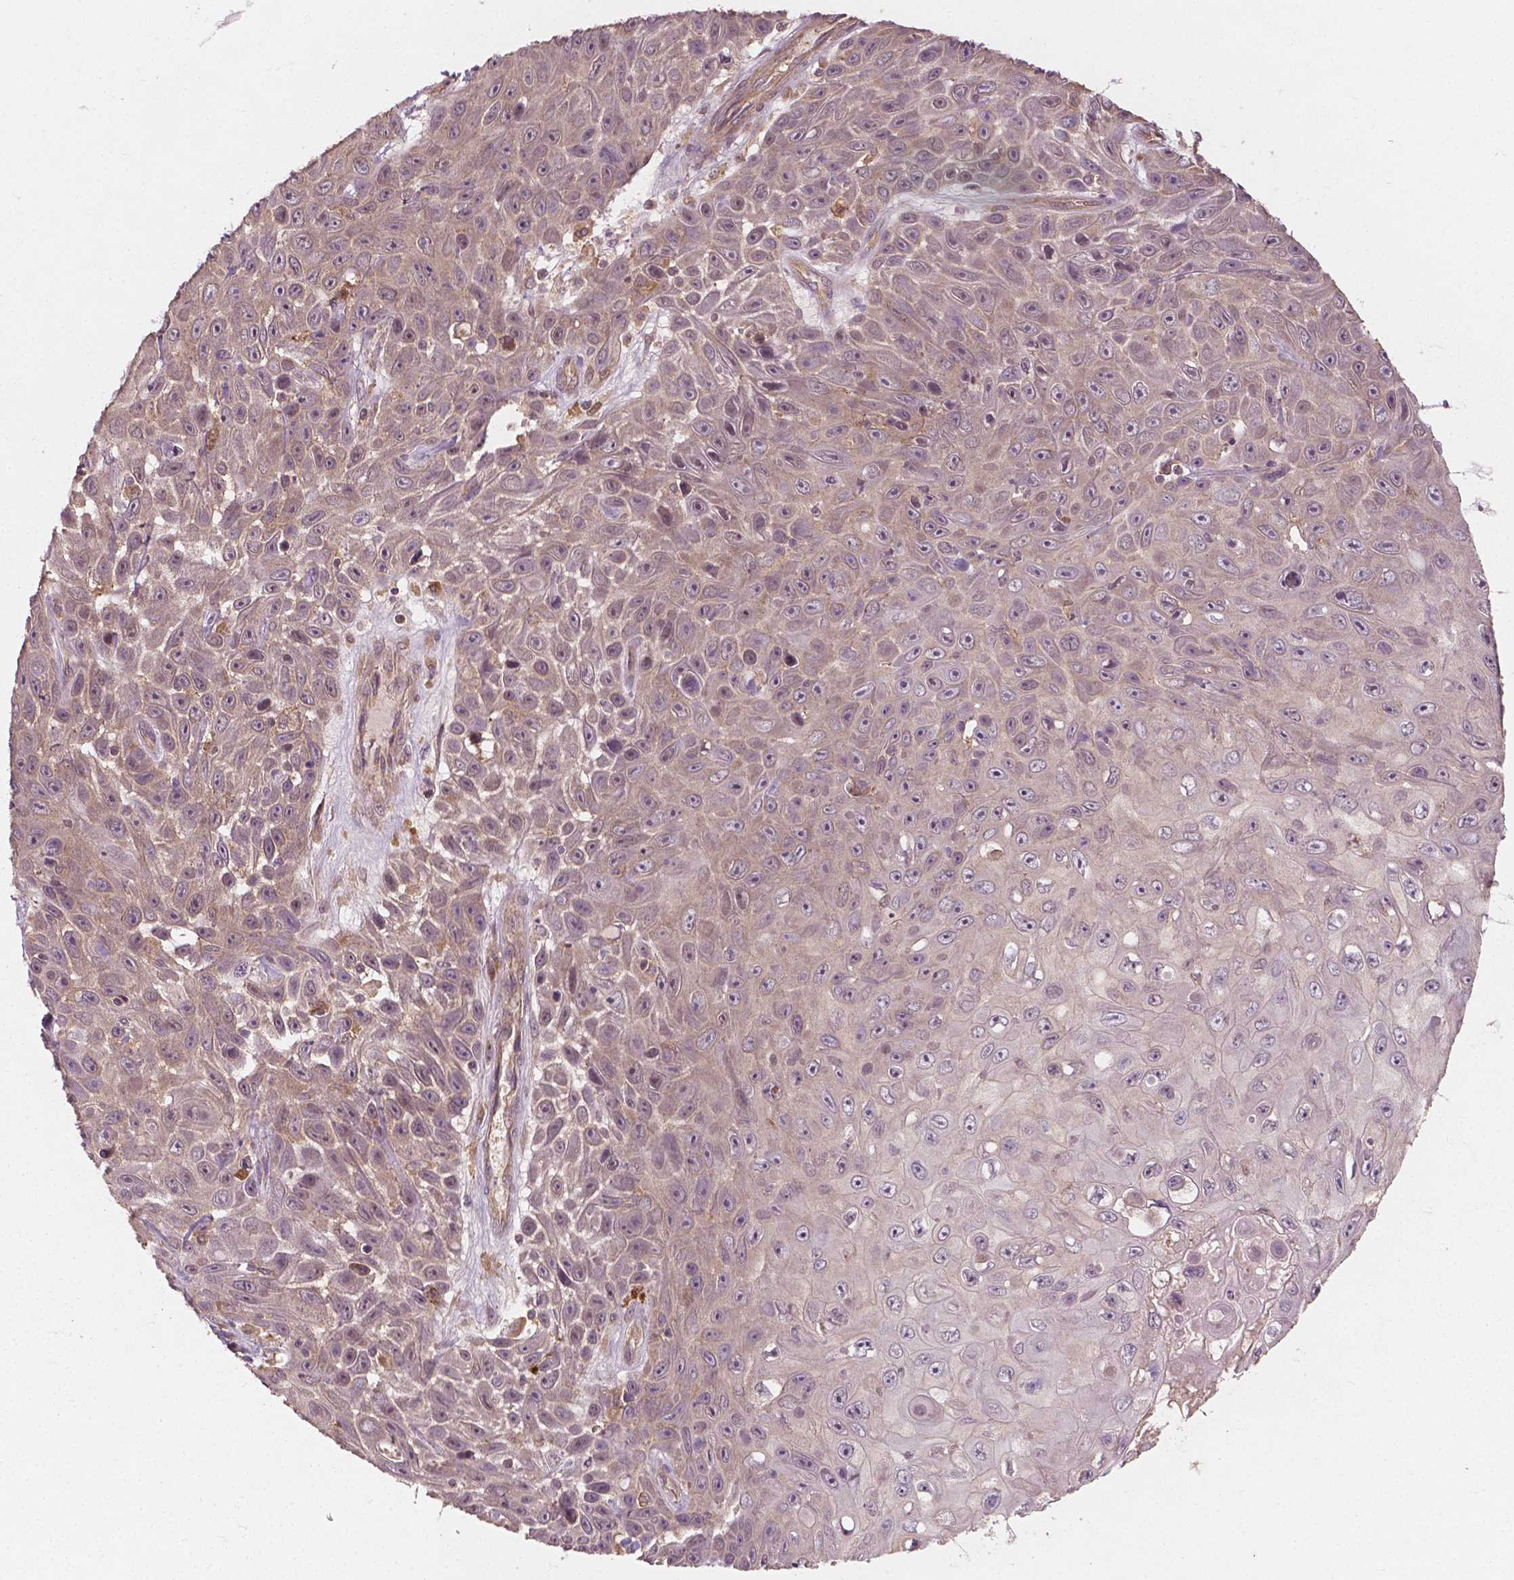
{"staining": {"intensity": "weak", "quantity": "<25%", "location": "cytoplasmic/membranous"}, "tissue": "skin cancer", "cell_type": "Tumor cells", "image_type": "cancer", "snomed": [{"axis": "morphology", "description": "Squamous cell carcinoma, NOS"}, {"axis": "topography", "description": "Skin"}], "caption": "Histopathology image shows no protein expression in tumor cells of skin cancer (squamous cell carcinoma) tissue.", "gene": "CYFIP2", "patient": {"sex": "male", "age": 82}}